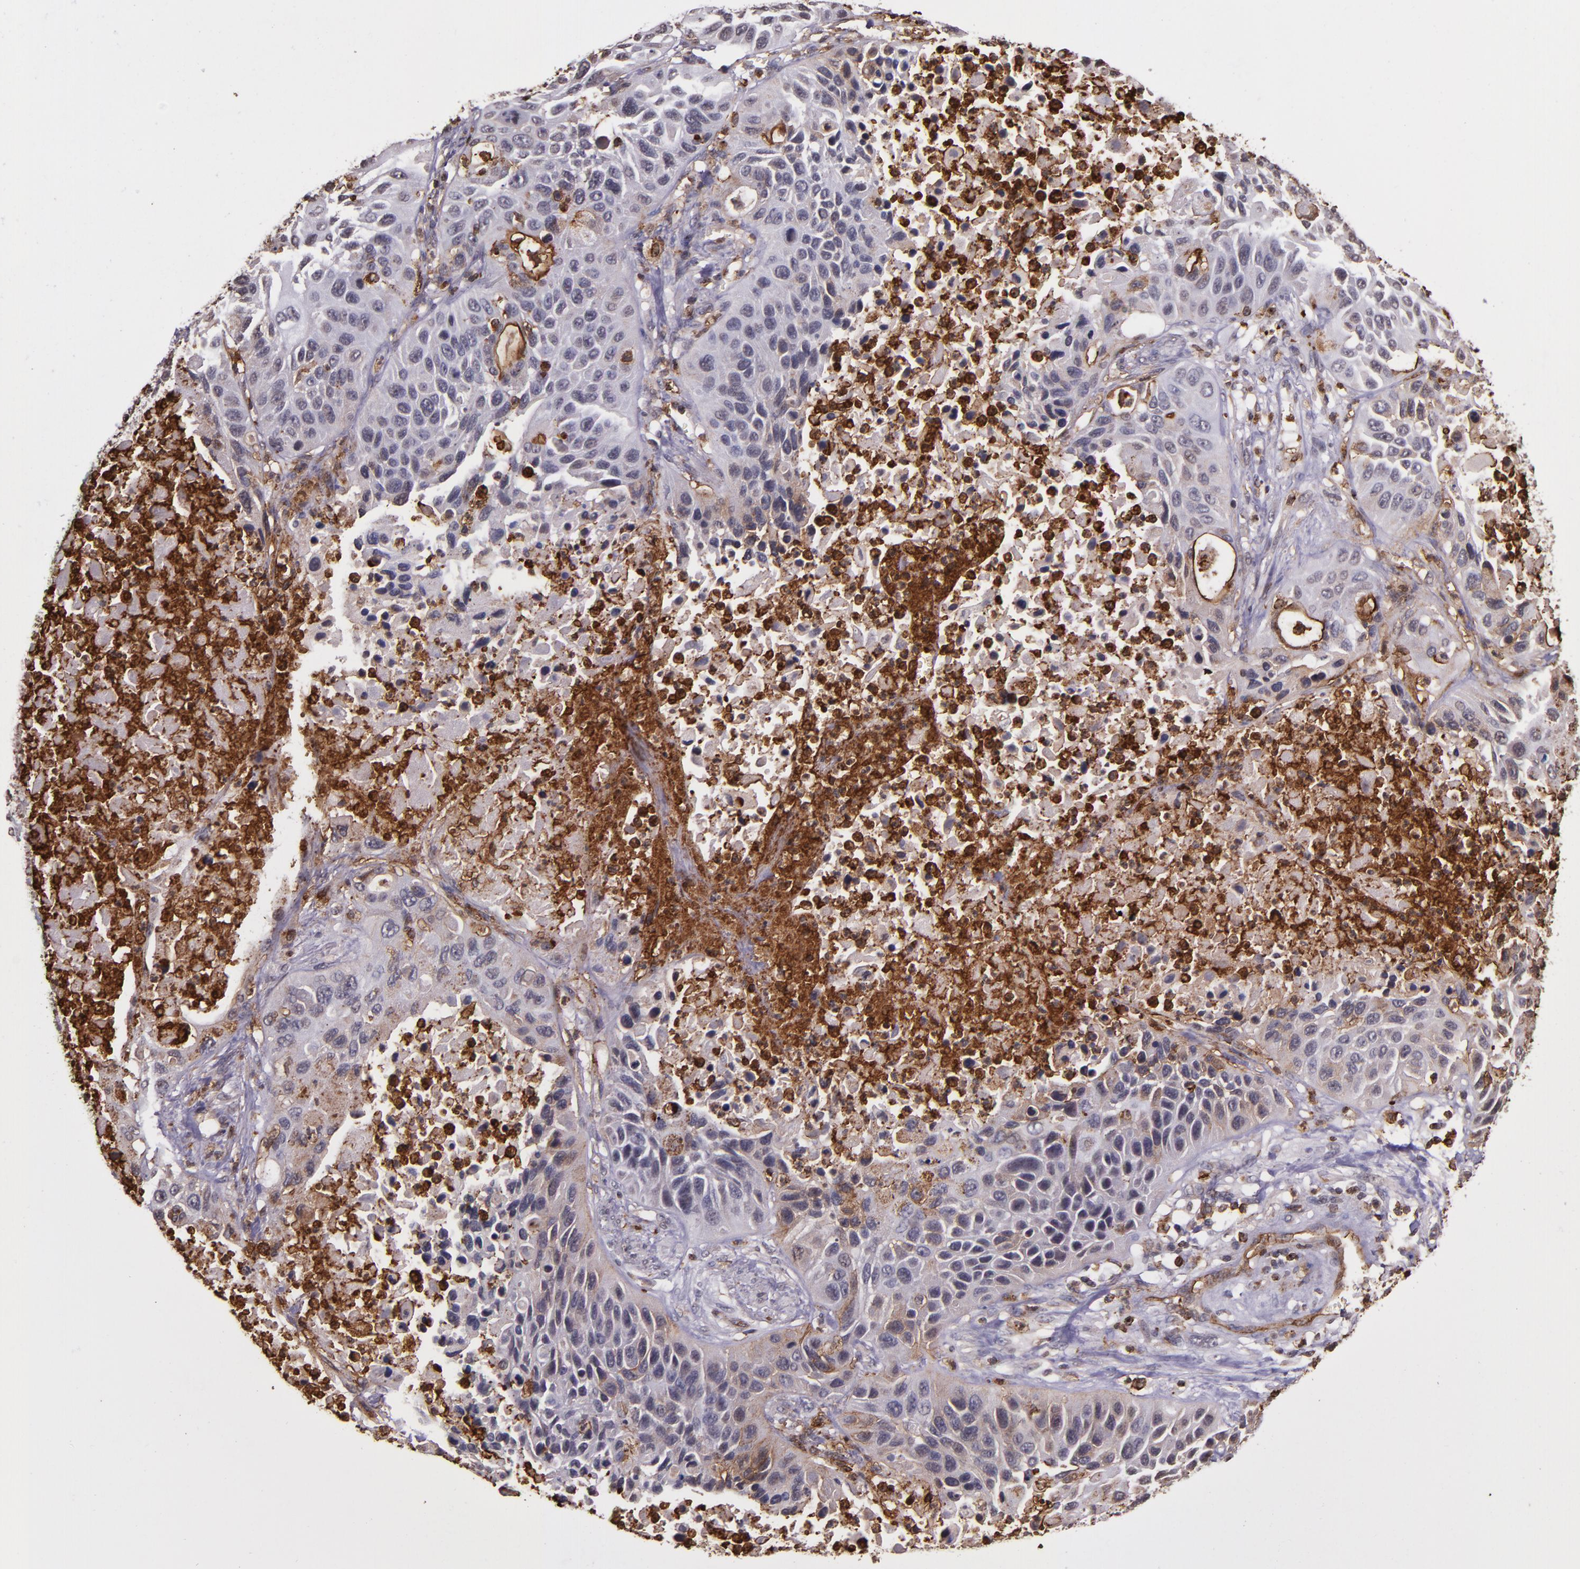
{"staining": {"intensity": "weak", "quantity": "<25%", "location": "cytoplasmic/membranous"}, "tissue": "lung cancer", "cell_type": "Tumor cells", "image_type": "cancer", "snomed": [{"axis": "morphology", "description": "Squamous cell carcinoma, NOS"}, {"axis": "topography", "description": "Lung"}], "caption": "The histopathology image exhibits no significant staining in tumor cells of lung squamous cell carcinoma. Nuclei are stained in blue.", "gene": "SLC2A3", "patient": {"sex": "female", "age": 76}}